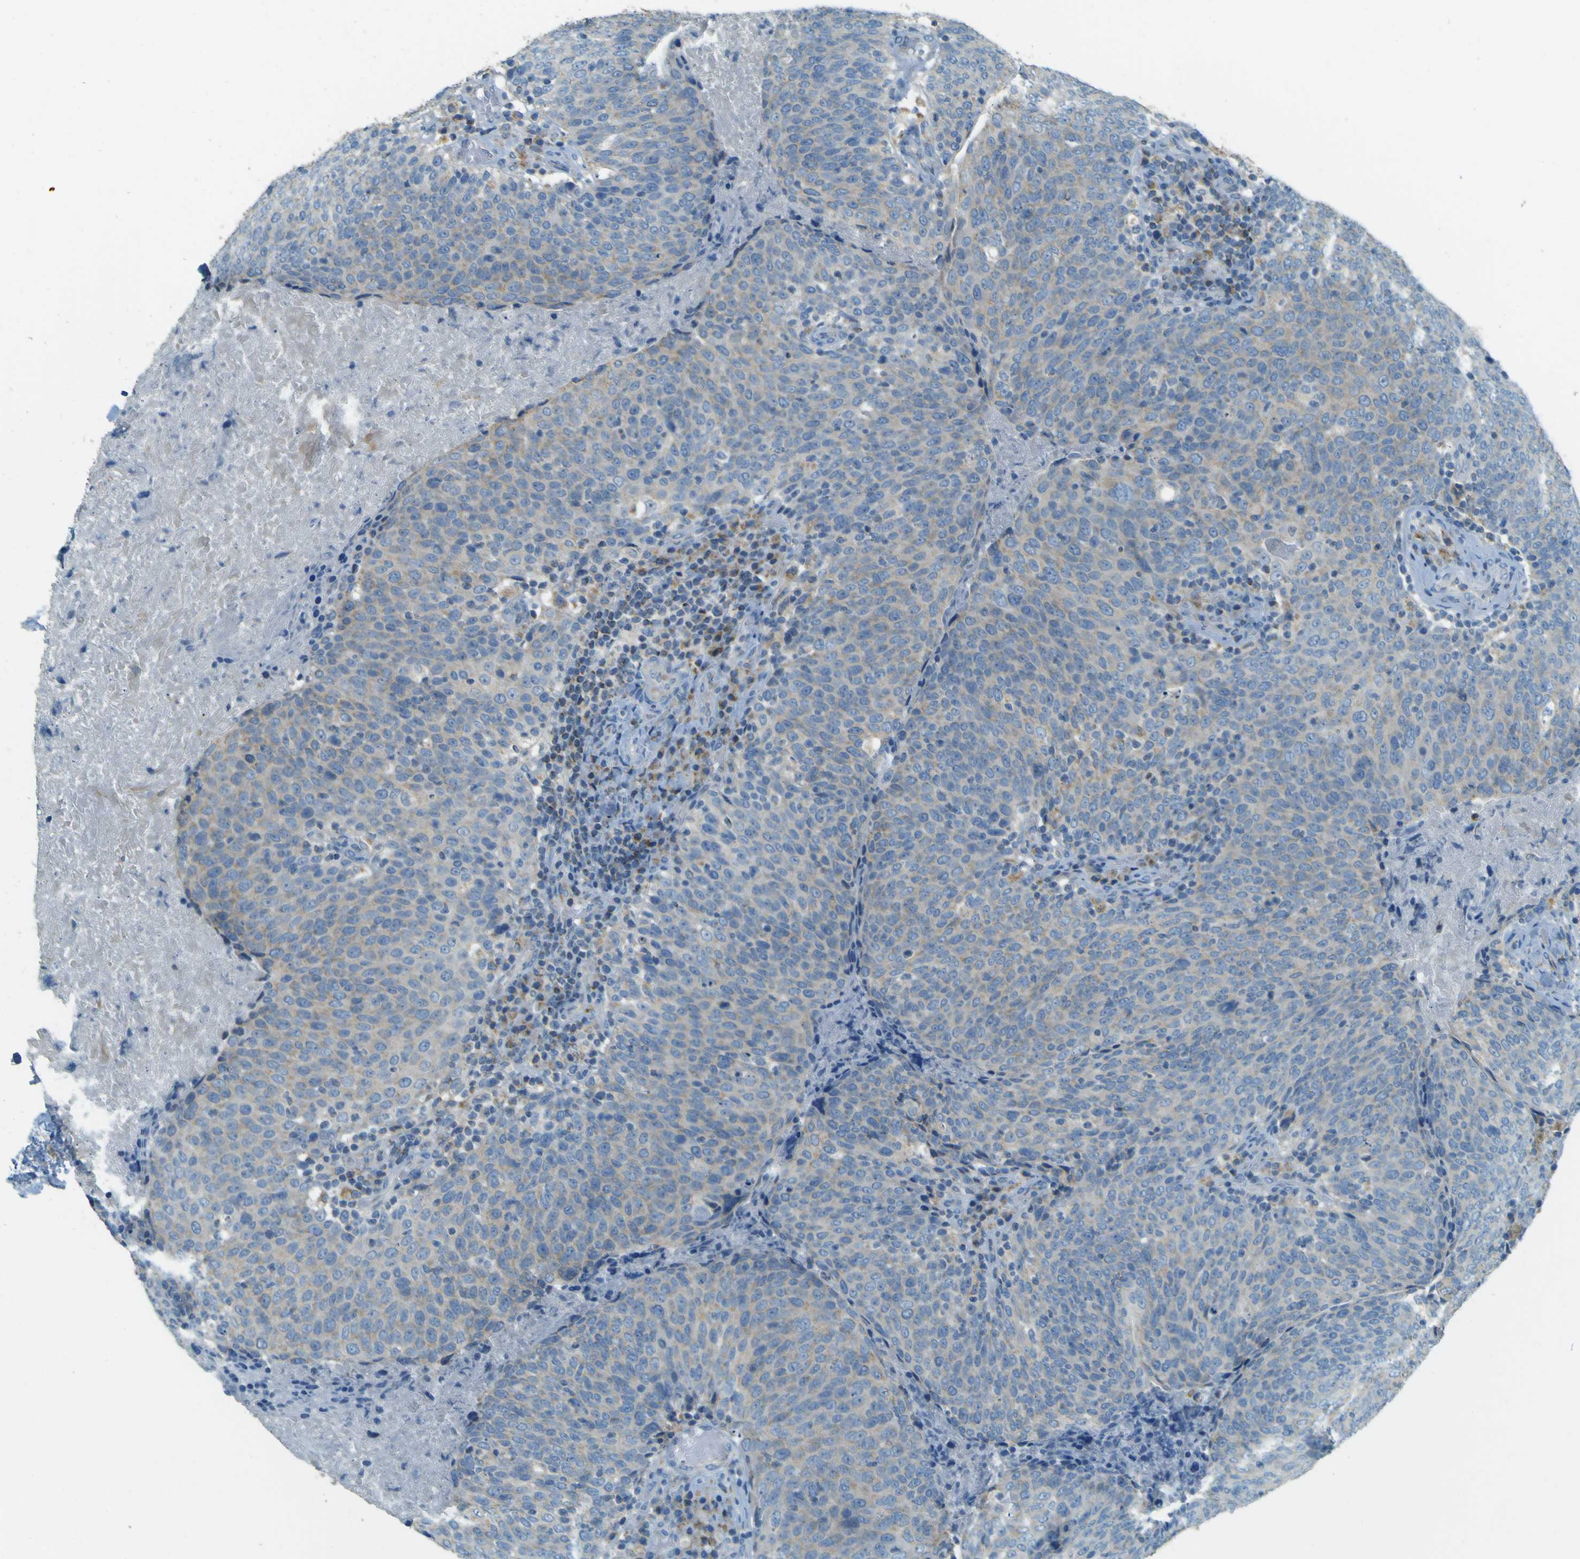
{"staining": {"intensity": "negative", "quantity": "none", "location": "none"}, "tissue": "head and neck cancer", "cell_type": "Tumor cells", "image_type": "cancer", "snomed": [{"axis": "morphology", "description": "Squamous cell carcinoma, NOS"}, {"axis": "morphology", "description": "Squamous cell carcinoma, metastatic, NOS"}, {"axis": "topography", "description": "Lymph node"}, {"axis": "topography", "description": "Head-Neck"}], "caption": "This is an immunohistochemistry (IHC) histopathology image of head and neck cancer. There is no positivity in tumor cells.", "gene": "FKTN", "patient": {"sex": "male", "age": 62}}